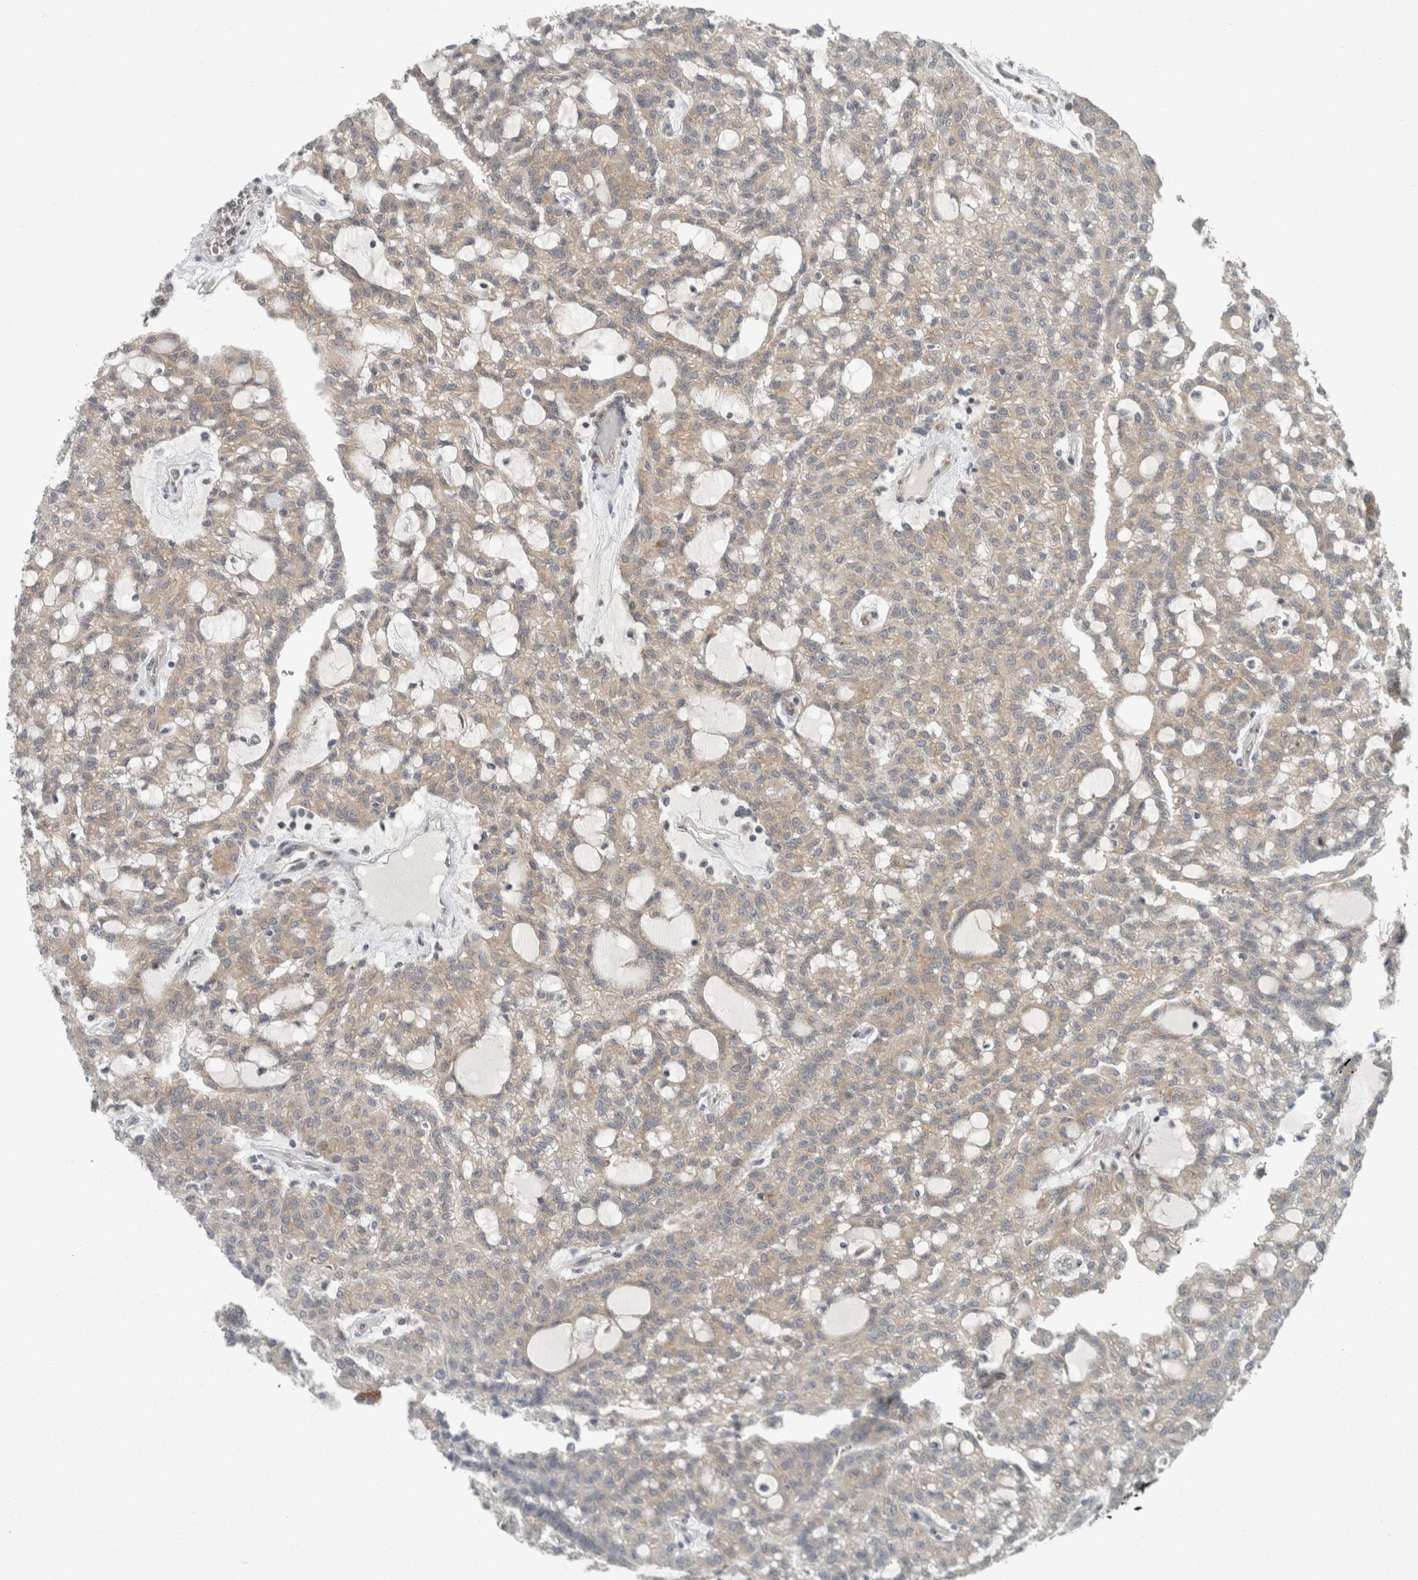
{"staining": {"intensity": "weak", "quantity": ">75%", "location": "cytoplasmic/membranous"}, "tissue": "renal cancer", "cell_type": "Tumor cells", "image_type": "cancer", "snomed": [{"axis": "morphology", "description": "Adenocarcinoma, NOS"}, {"axis": "topography", "description": "Kidney"}], "caption": "Tumor cells reveal low levels of weak cytoplasmic/membranous positivity in approximately >75% of cells in adenocarcinoma (renal). (Stains: DAB in brown, nuclei in blue, Microscopy: brightfield microscopy at high magnification).", "gene": "KIF1C", "patient": {"sex": "male", "age": 63}}